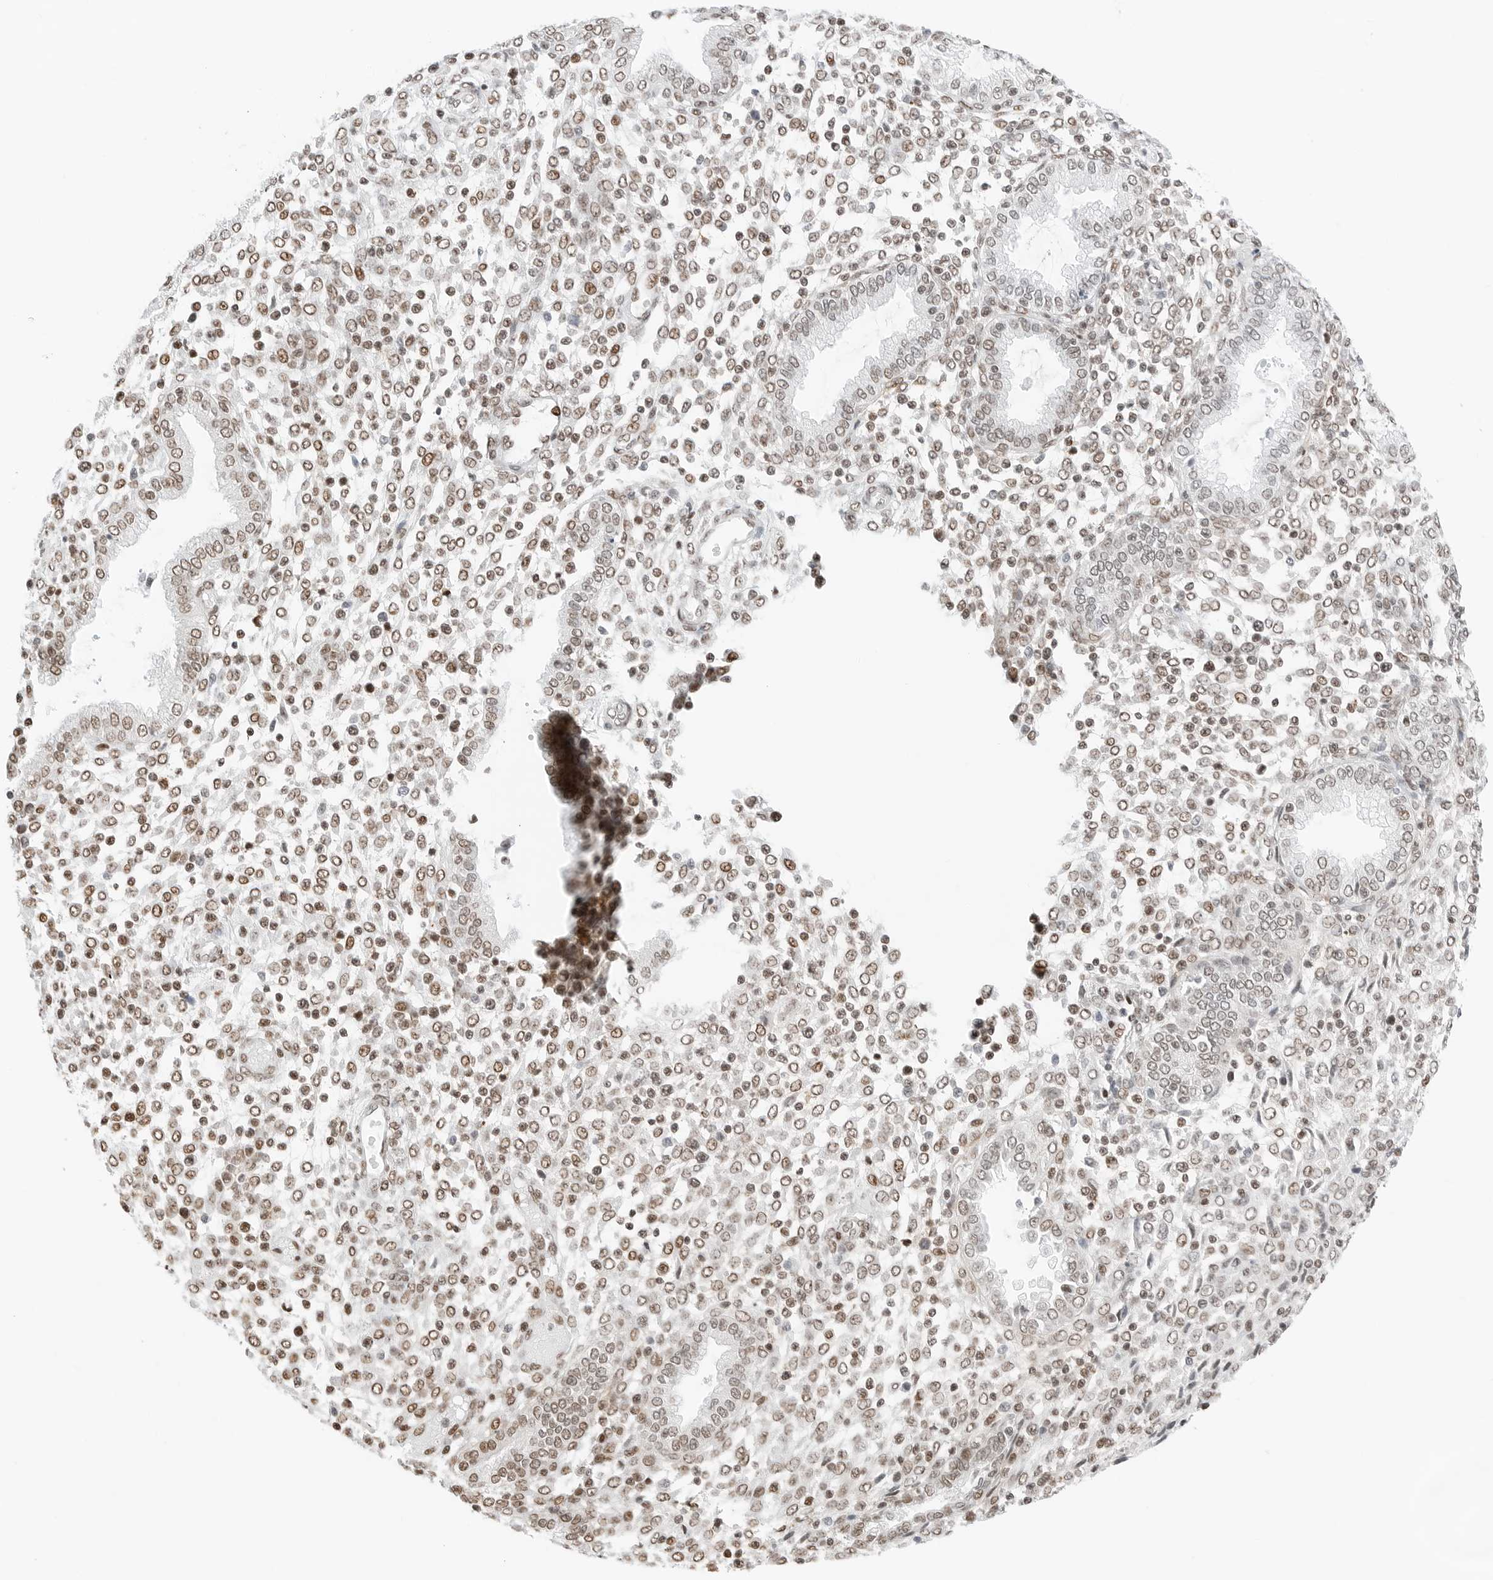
{"staining": {"intensity": "moderate", "quantity": "25%-75%", "location": "nuclear"}, "tissue": "endometrium", "cell_type": "Cells in endometrial stroma", "image_type": "normal", "snomed": [{"axis": "morphology", "description": "Normal tissue, NOS"}, {"axis": "topography", "description": "Endometrium"}], "caption": "The immunohistochemical stain highlights moderate nuclear staining in cells in endometrial stroma of unremarkable endometrium.", "gene": "CRTC2", "patient": {"sex": "female", "age": 53}}